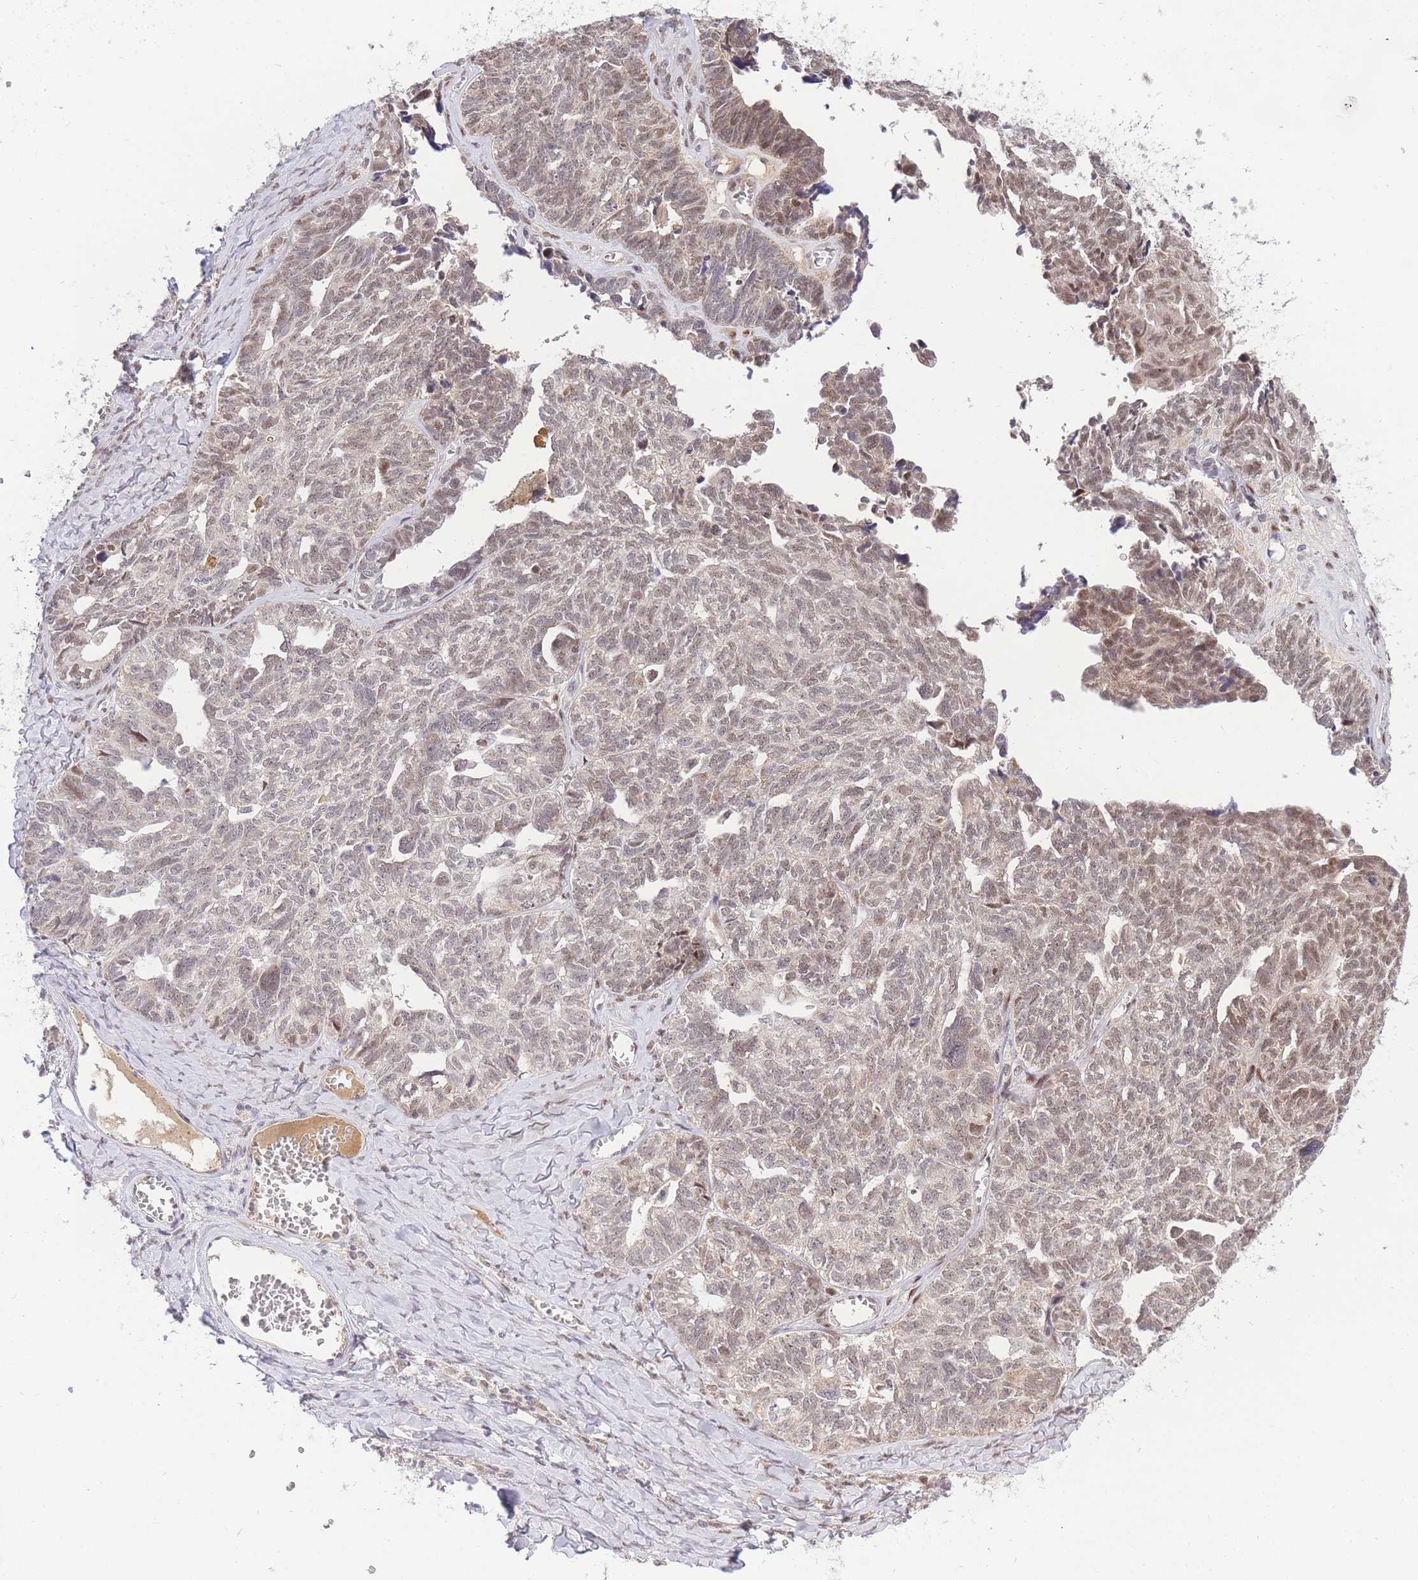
{"staining": {"intensity": "weak", "quantity": ">75%", "location": "cytoplasmic/membranous,nuclear"}, "tissue": "ovarian cancer", "cell_type": "Tumor cells", "image_type": "cancer", "snomed": [{"axis": "morphology", "description": "Cystadenocarcinoma, serous, NOS"}, {"axis": "topography", "description": "Ovary"}], "caption": "A brown stain labels weak cytoplasmic/membranous and nuclear positivity of a protein in ovarian cancer (serous cystadenocarcinoma) tumor cells.", "gene": "PUS10", "patient": {"sex": "female", "age": 79}}